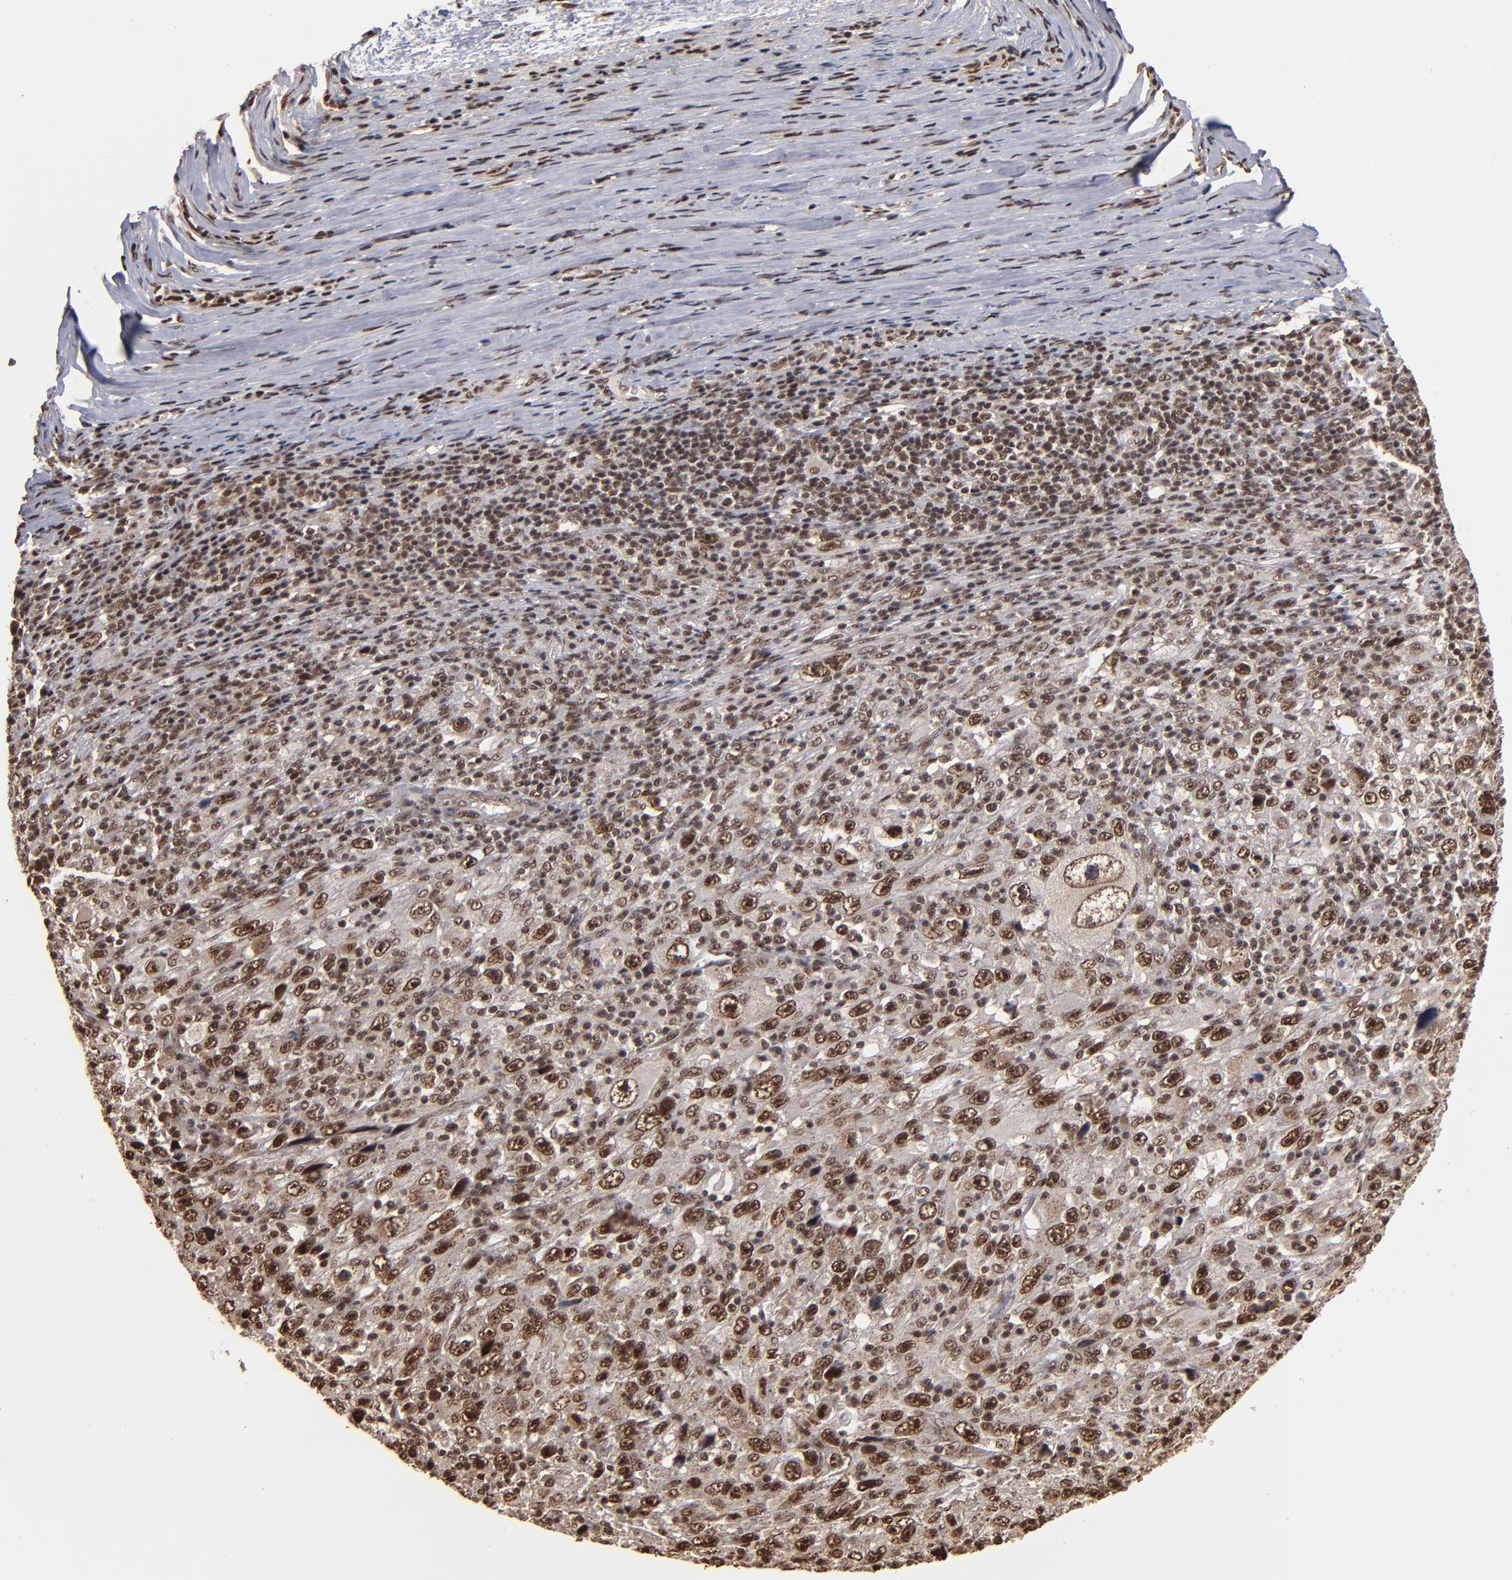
{"staining": {"intensity": "moderate", "quantity": ">75%", "location": "cytoplasmic/membranous,nuclear"}, "tissue": "melanoma", "cell_type": "Tumor cells", "image_type": "cancer", "snomed": [{"axis": "morphology", "description": "Malignant melanoma, Metastatic site"}, {"axis": "topography", "description": "Skin"}], "caption": "Malignant melanoma (metastatic site) was stained to show a protein in brown. There is medium levels of moderate cytoplasmic/membranous and nuclear expression in about >75% of tumor cells.", "gene": "SNW1", "patient": {"sex": "female", "age": 56}}